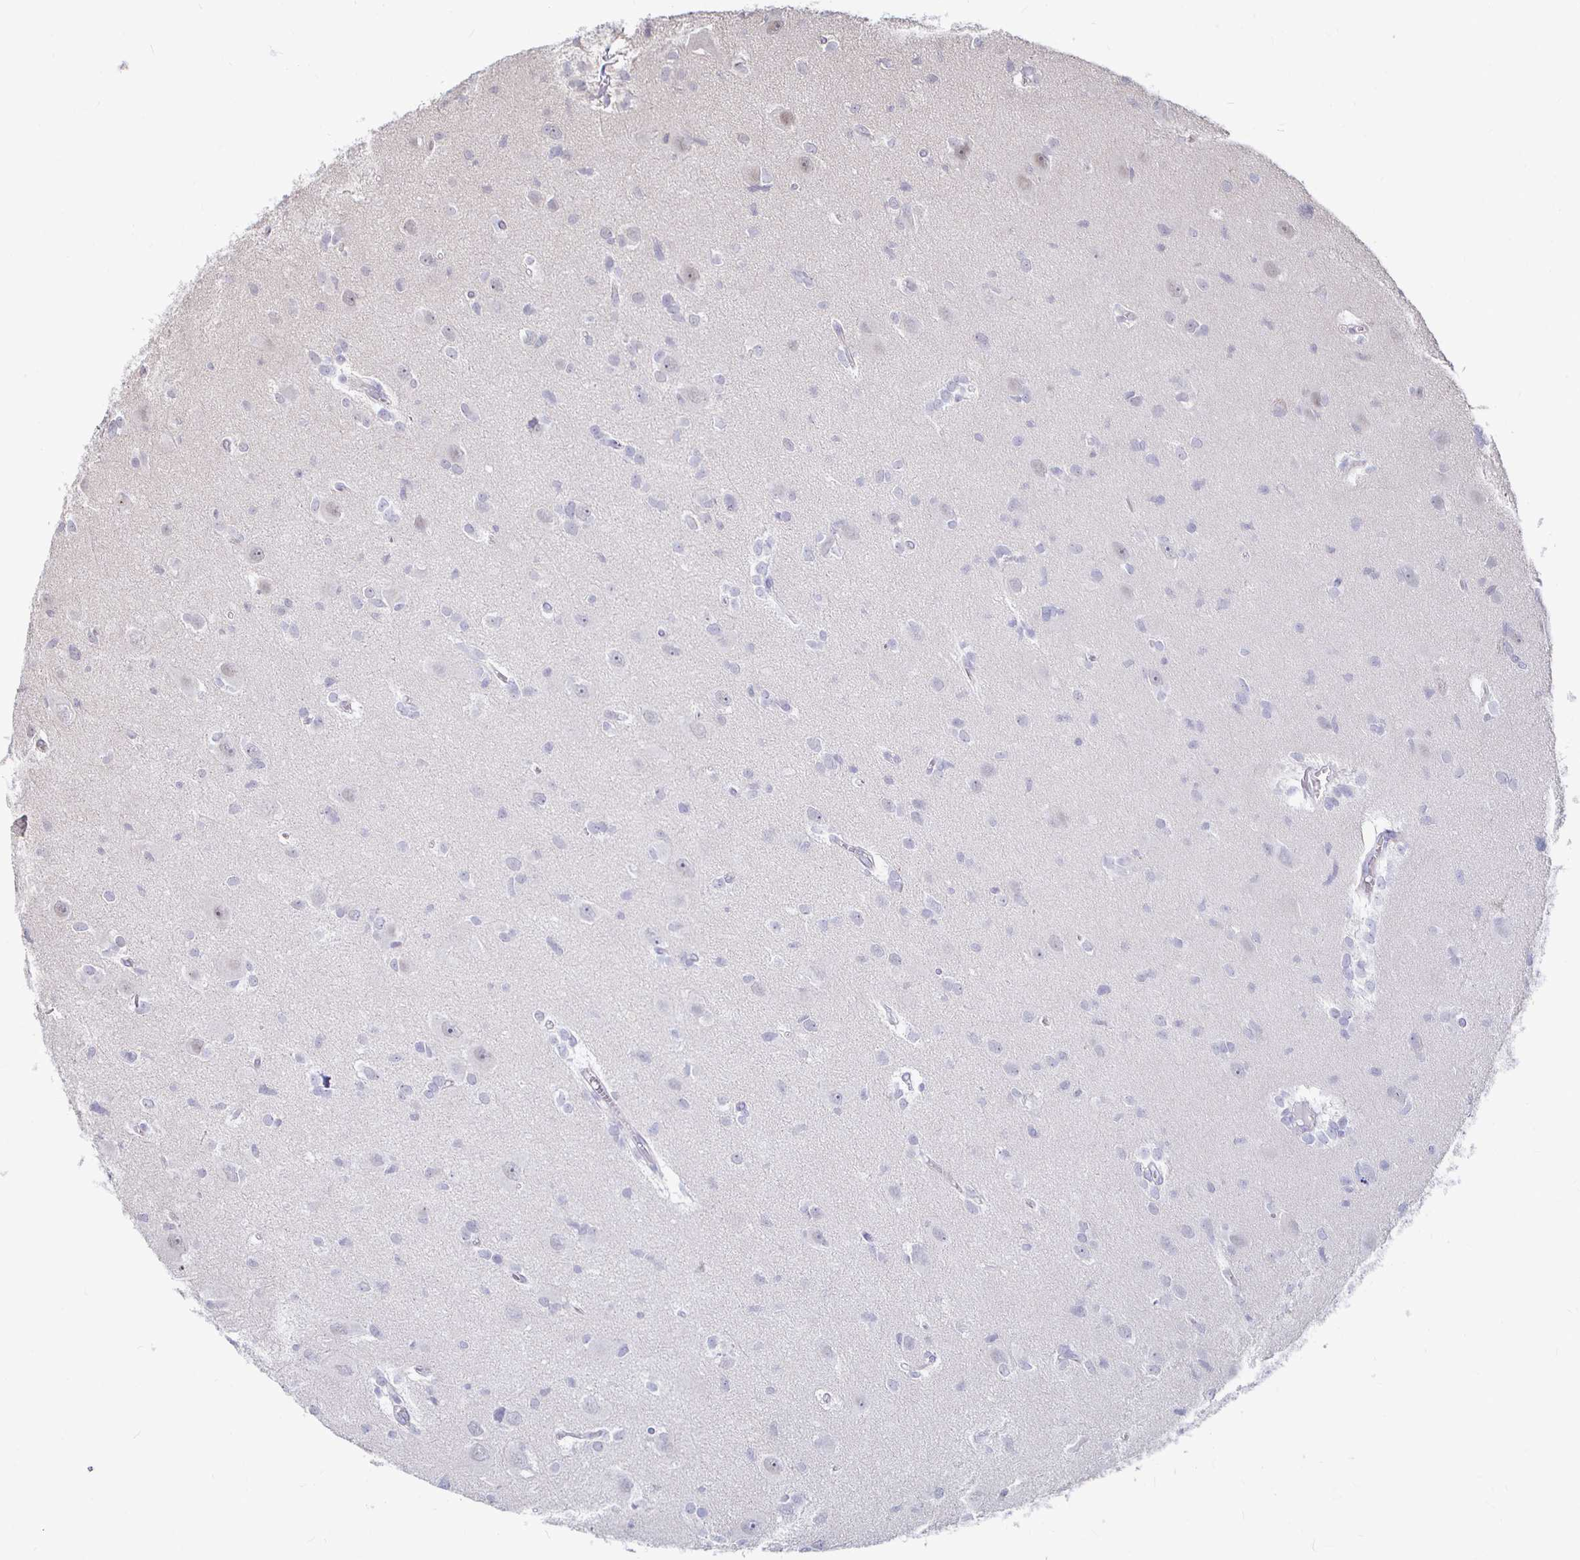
{"staining": {"intensity": "negative", "quantity": "none", "location": "none"}, "tissue": "glioma", "cell_type": "Tumor cells", "image_type": "cancer", "snomed": [{"axis": "morphology", "description": "Glioma, malignant, High grade"}, {"axis": "topography", "description": "Brain"}], "caption": "A histopathology image of human high-grade glioma (malignant) is negative for staining in tumor cells.", "gene": "CAPN11", "patient": {"sex": "male", "age": 23}}